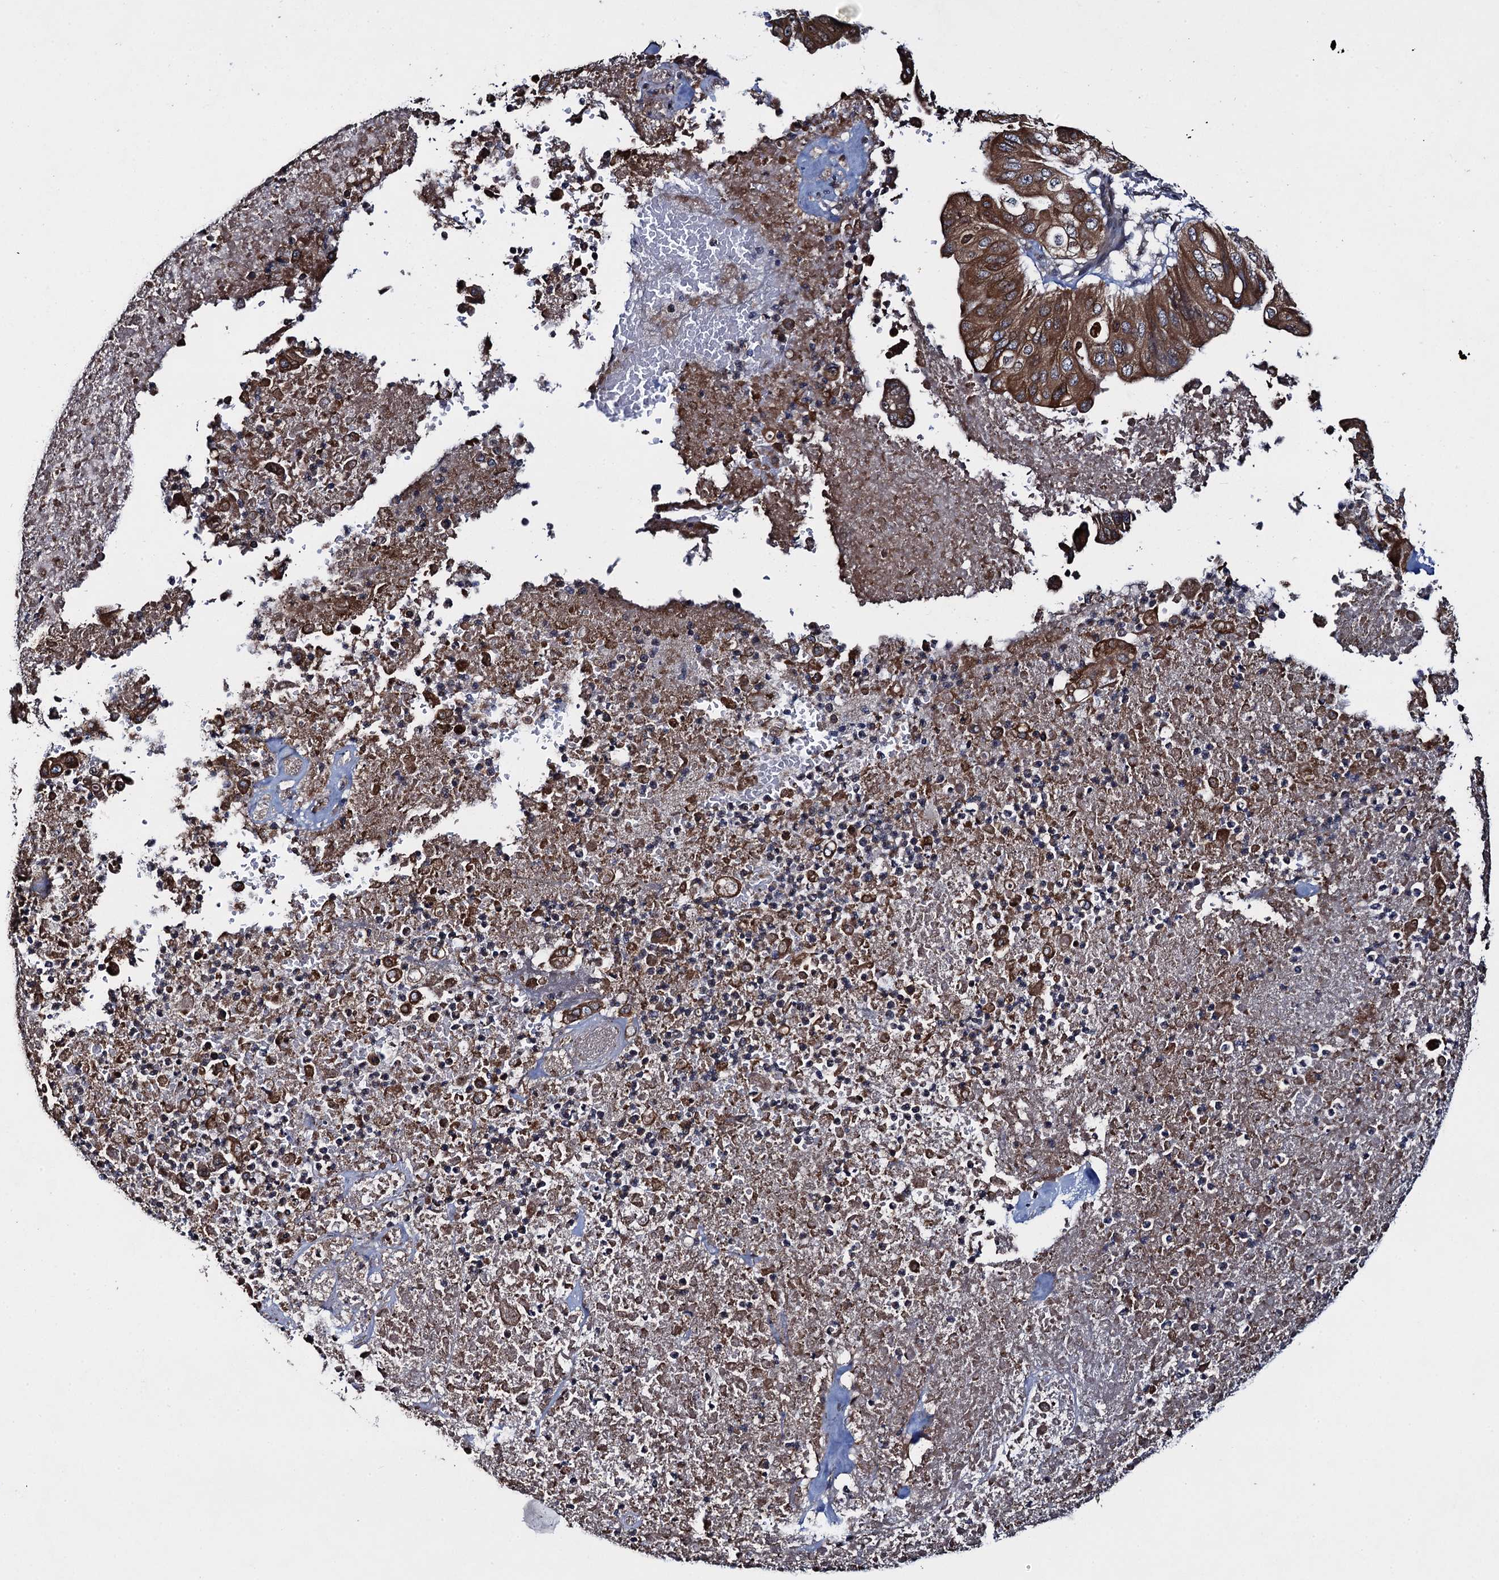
{"staining": {"intensity": "strong", "quantity": ">75%", "location": "cytoplasmic/membranous"}, "tissue": "pancreatic cancer", "cell_type": "Tumor cells", "image_type": "cancer", "snomed": [{"axis": "morphology", "description": "Adenocarcinoma, NOS"}, {"axis": "topography", "description": "Pancreas"}], "caption": "Immunohistochemistry (IHC) (DAB (3,3'-diaminobenzidine)) staining of human pancreatic adenocarcinoma exhibits strong cytoplasmic/membranous protein staining in about >75% of tumor cells.", "gene": "EVX2", "patient": {"sex": "female", "age": 77}}